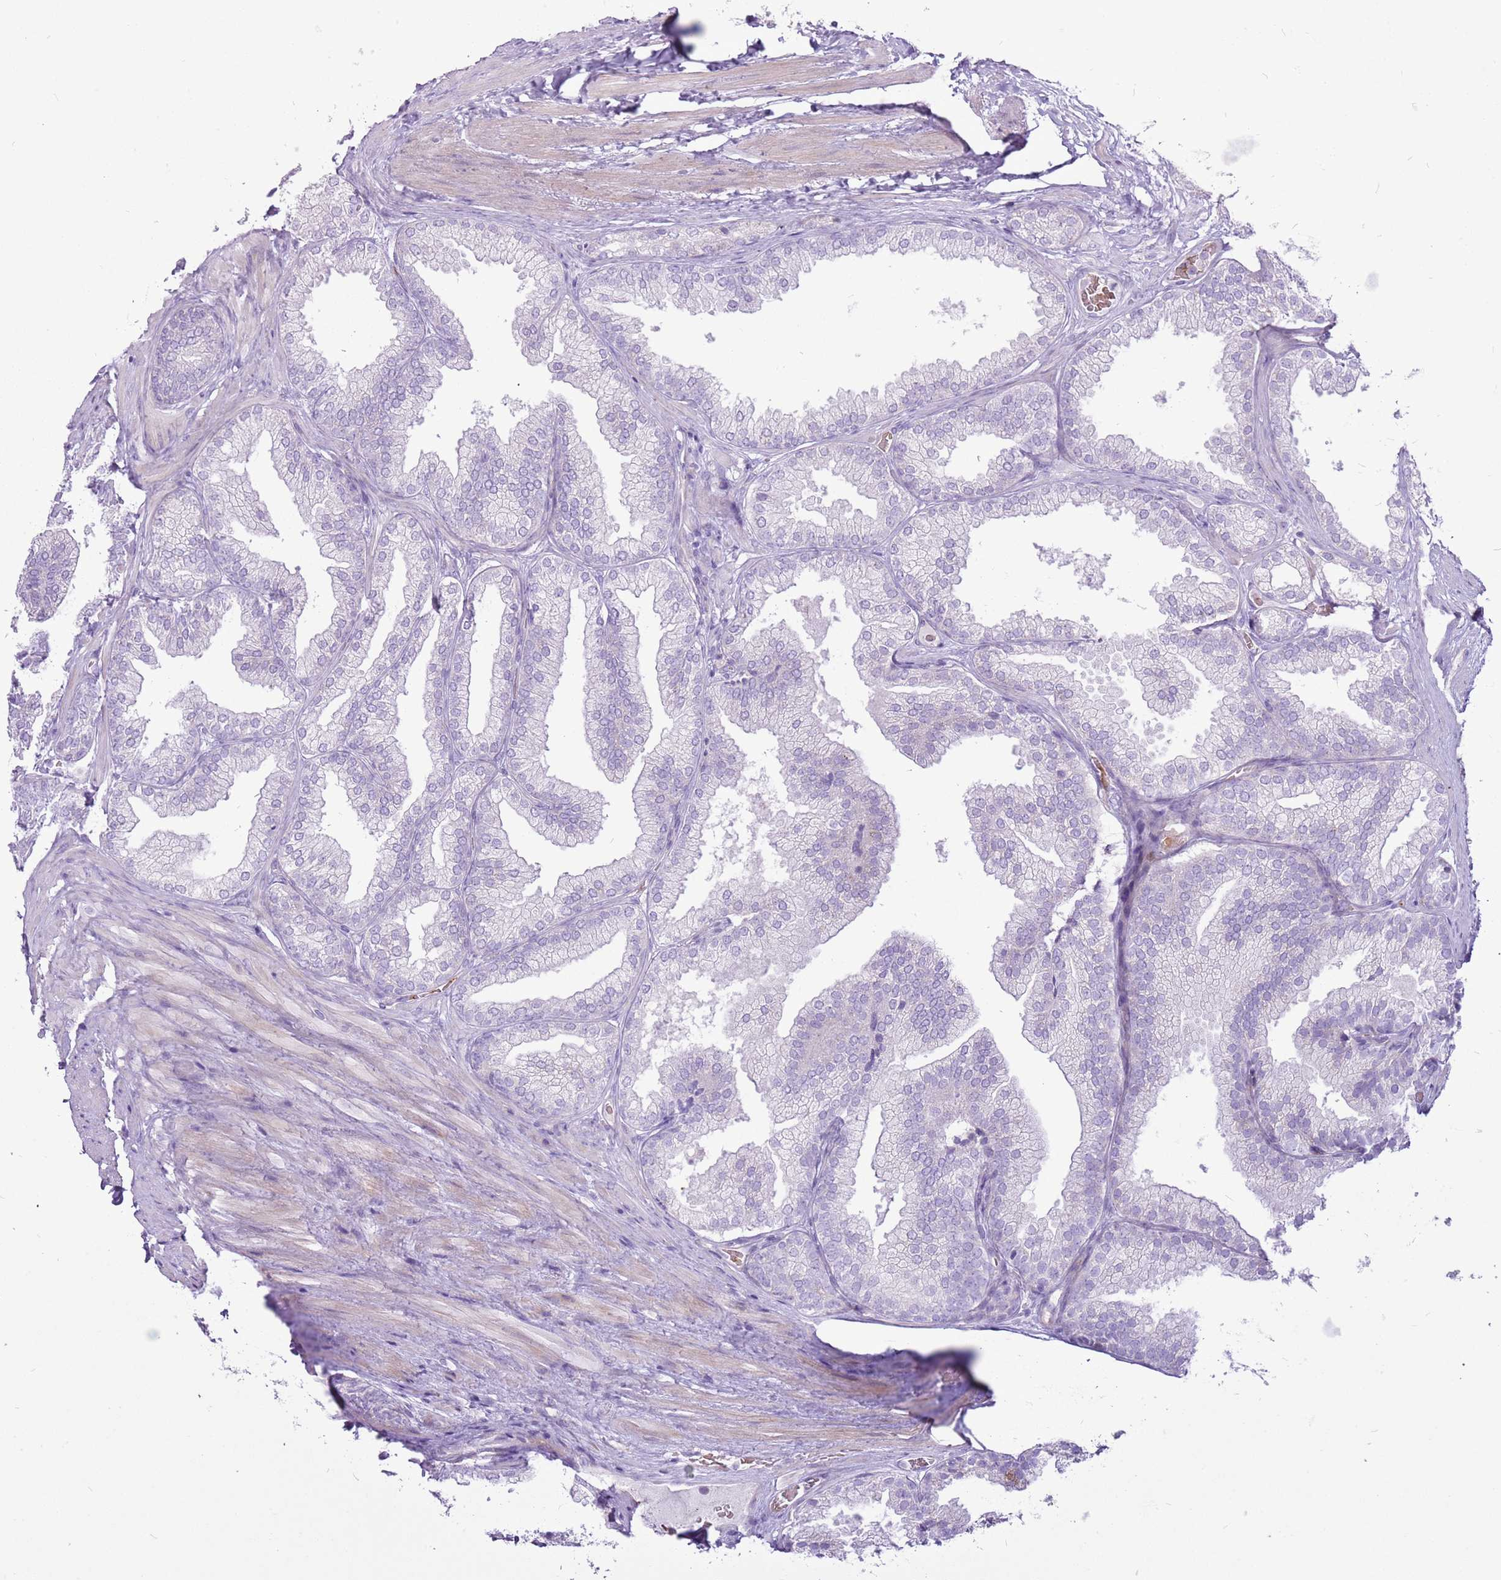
{"staining": {"intensity": "negative", "quantity": "none", "location": "none"}, "tissue": "prostate", "cell_type": "Glandular cells", "image_type": "normal", "snomed": [{"axis": "morphology", "description": "Normal tissue, NOS"}, {"axis": "topography", "description": "Prostate"}], "caption": "There is no significant expression in glandular cells of prostate. (Brightfield microscopy of DAB immunohistochemistry (IHC) at high magnification).", "gene": "CHAC2", "patient": {"sex": "male", "age": 76}}